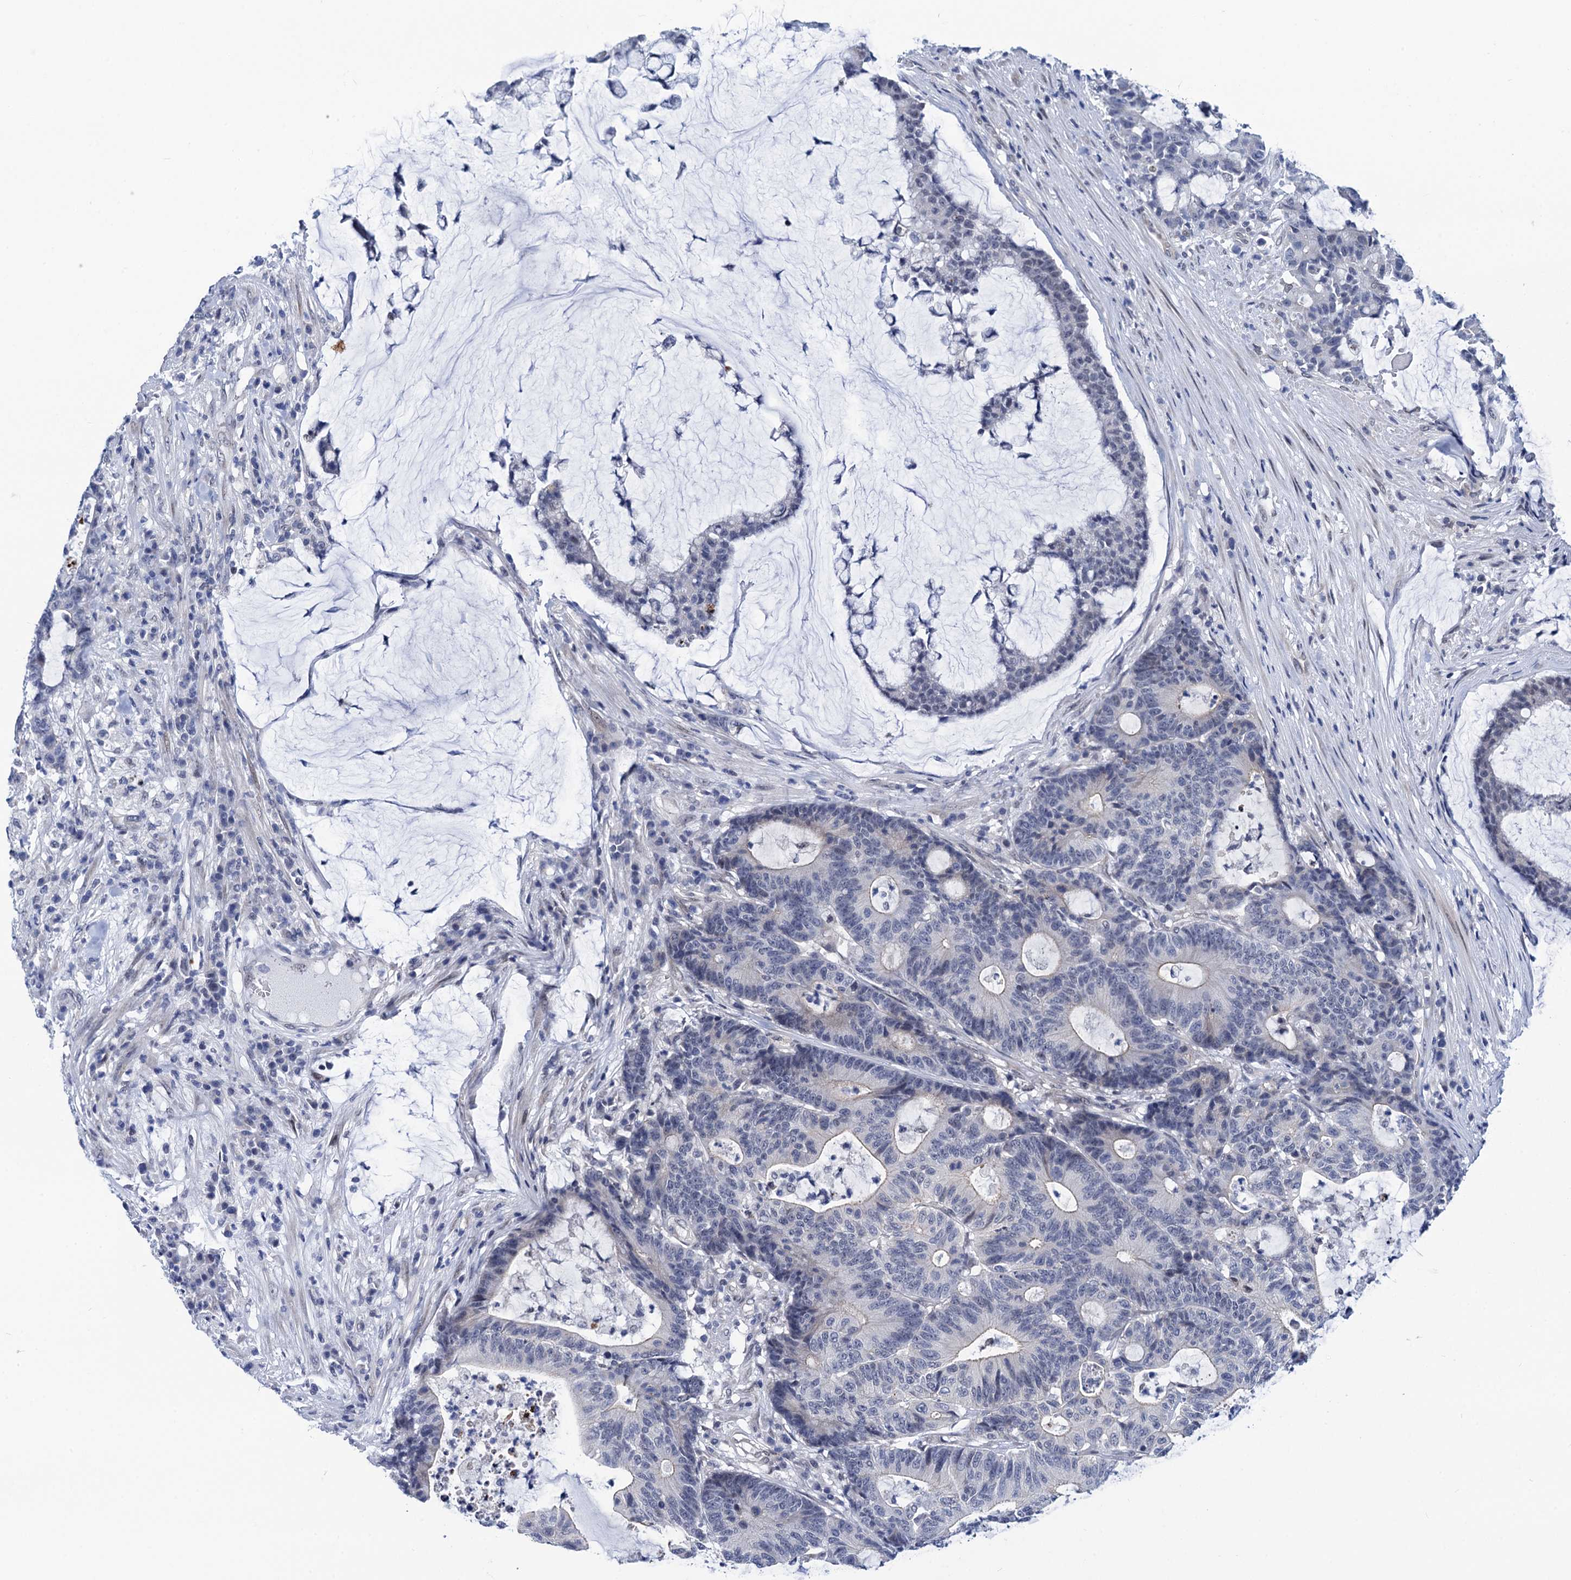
{"staining": {"intensity": "negative", "quantity": "none", "location": "none"}, "tissue": "colorectal cancer", "cell_type": "Tumor cells", "image_type": "cancer", "snomed": [{"axis": "morphology", "description": "Adenocarcinoma, NOS"}, {"axis": "topography", "description": "Colon"}], "caption": "There is no significant expression in tumor cells of colorectal cancer. (Immunohistochemistry, brightfield microscopy, high magnification).", "gene": "C16orf87", "patient": {"sex": "female", "age": 84}}